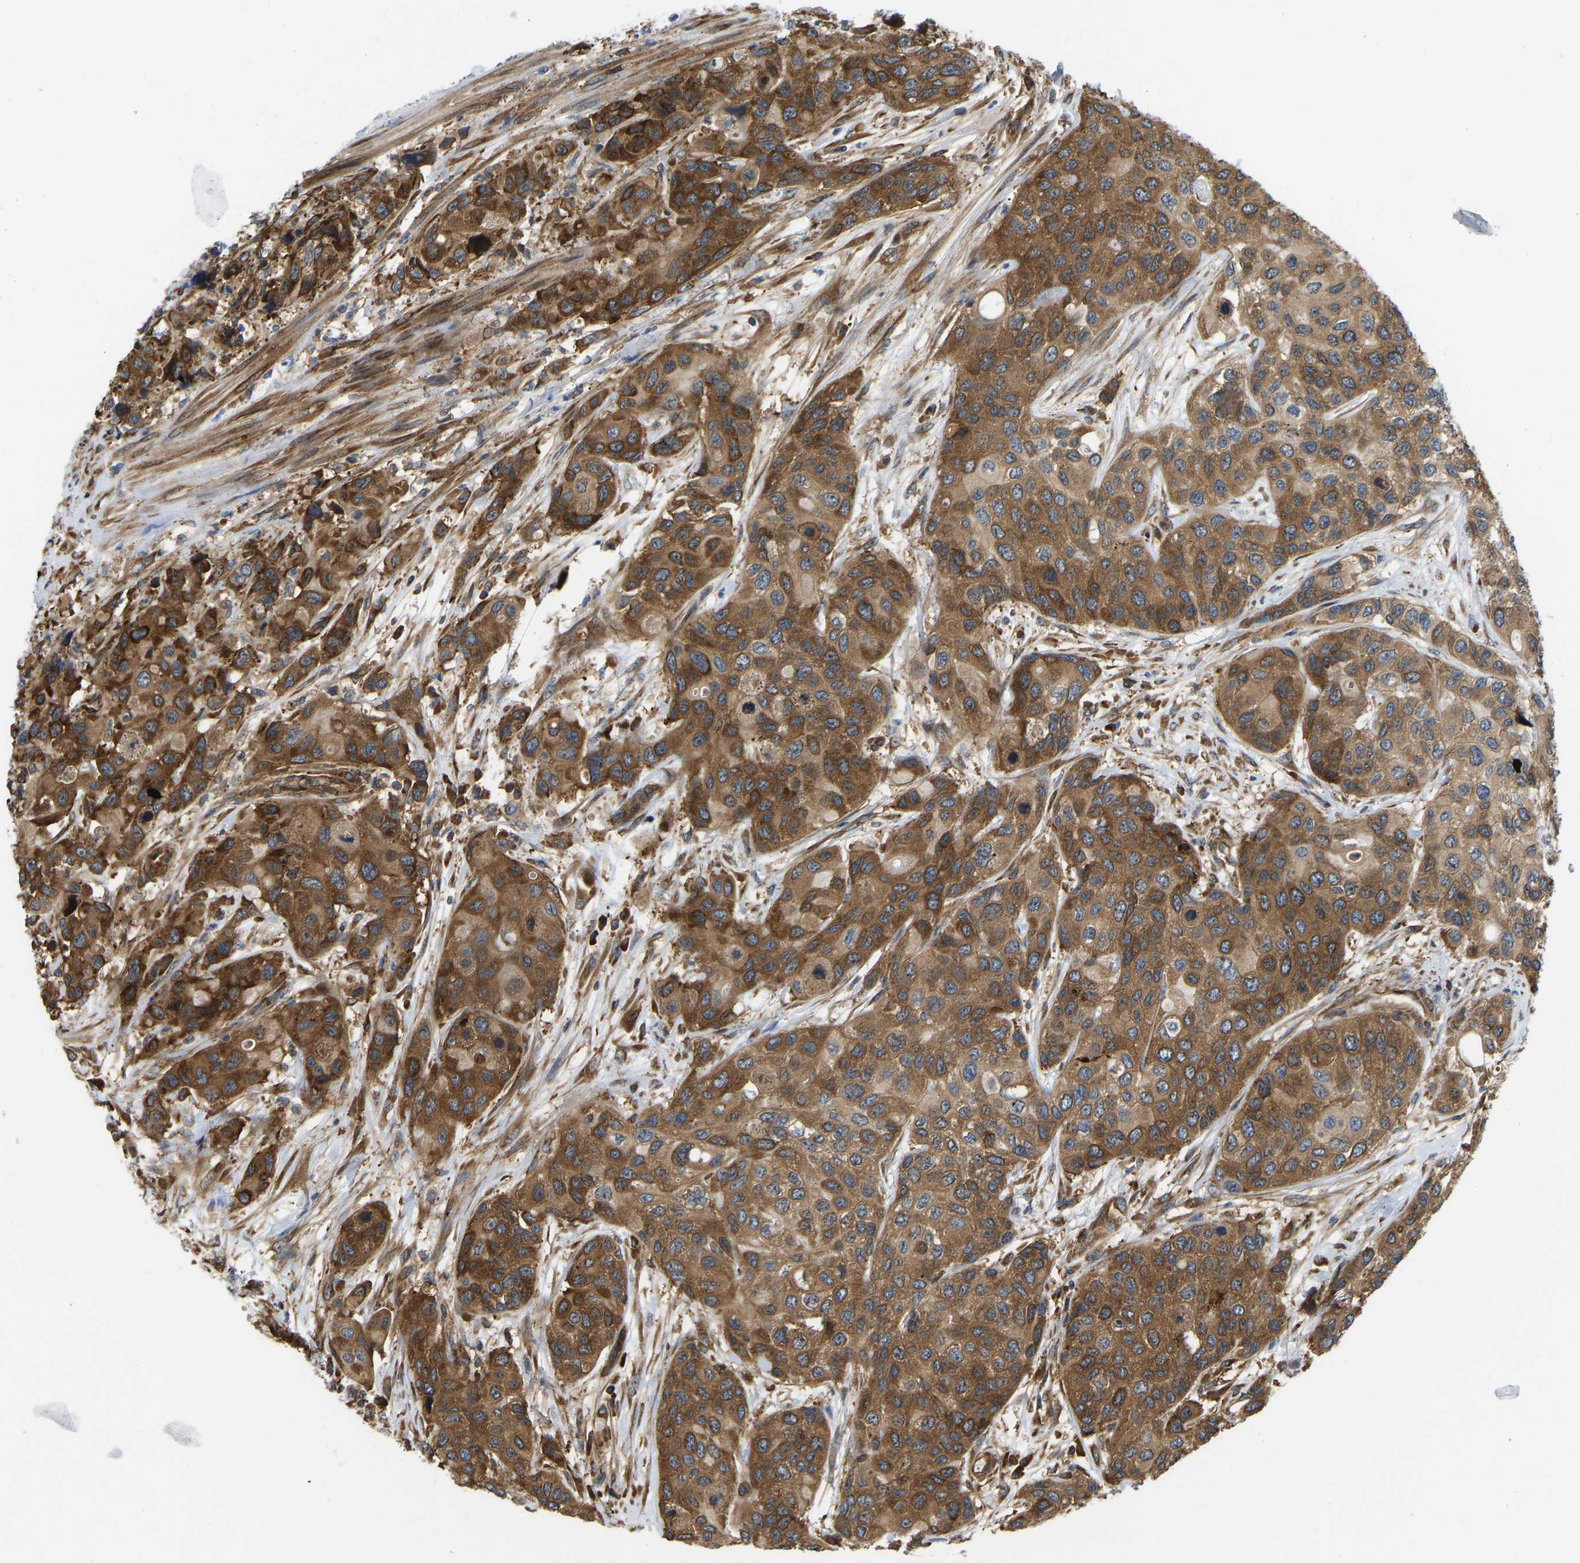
{"staining": {"intensity": "moderate", "quantity": ">75%", "location": "cytoplasmic/membranous"}, "tissue": "urothelial cancer", "cell_type": "Tumor cells", "image_type": "cancer", "snomed": [{"axis": "morphology", "description": "Urothelial carcinoma, High grade"}, {"axis": "topography", "description": "Urinary bladder"}], "caption": "A high-resolution photomicrograph shows IHC staining of urothelial cancer, which exhibits moderate cytoplasmic/membranous staining in about >75% of tumor cells. Nuclei are stained in blue.", "gene": "RASGRF2", "patient": {"sex": "female", "age": 56}}